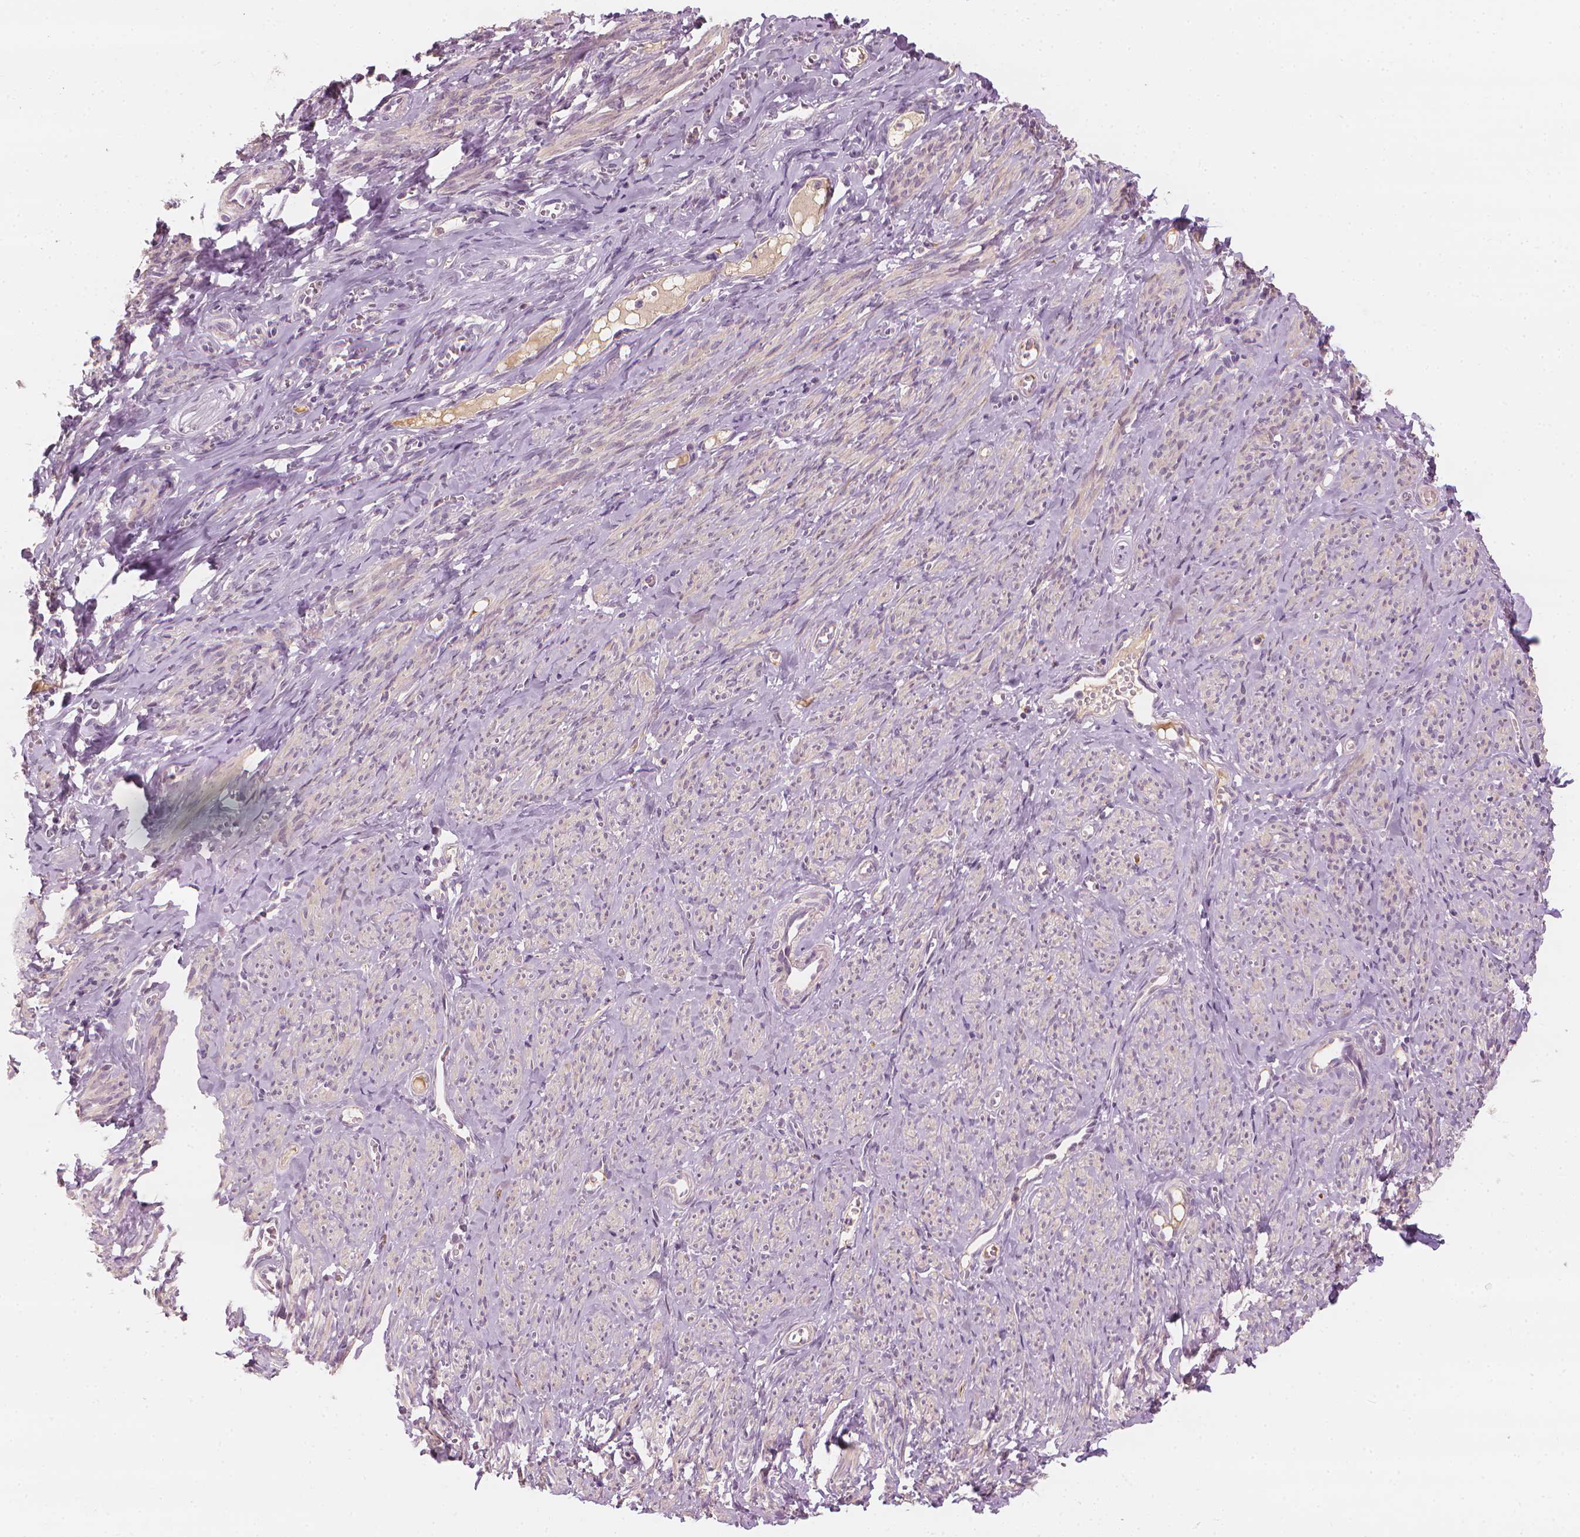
{"staining": {"intensity": "weak", "quantity": "25%-75%", "location": "cytoplasmic/membranous"}, "tissue": "smooth muscle", "cell_type": "Smooth muscle cells", "image_type": "normal", "snomed": [{"axis": "morphology", "description": "Normal tissue, NOS"}, {"axis": "topography", "description": "Smooth muscle"}], "caption": "Immunohistochemistry (IHC) of benign smooth muscle exhibits low levels of weak cytoplasmic/membranous expression in about 25%-75% of smooth muscle cells. The staining was performed using DAB, with brown indicating positive protein expression. Nuclei are stained blue with hematoxylin.", "gene": "SAXO2", "patient": {"sex": "female", "age": 65}}